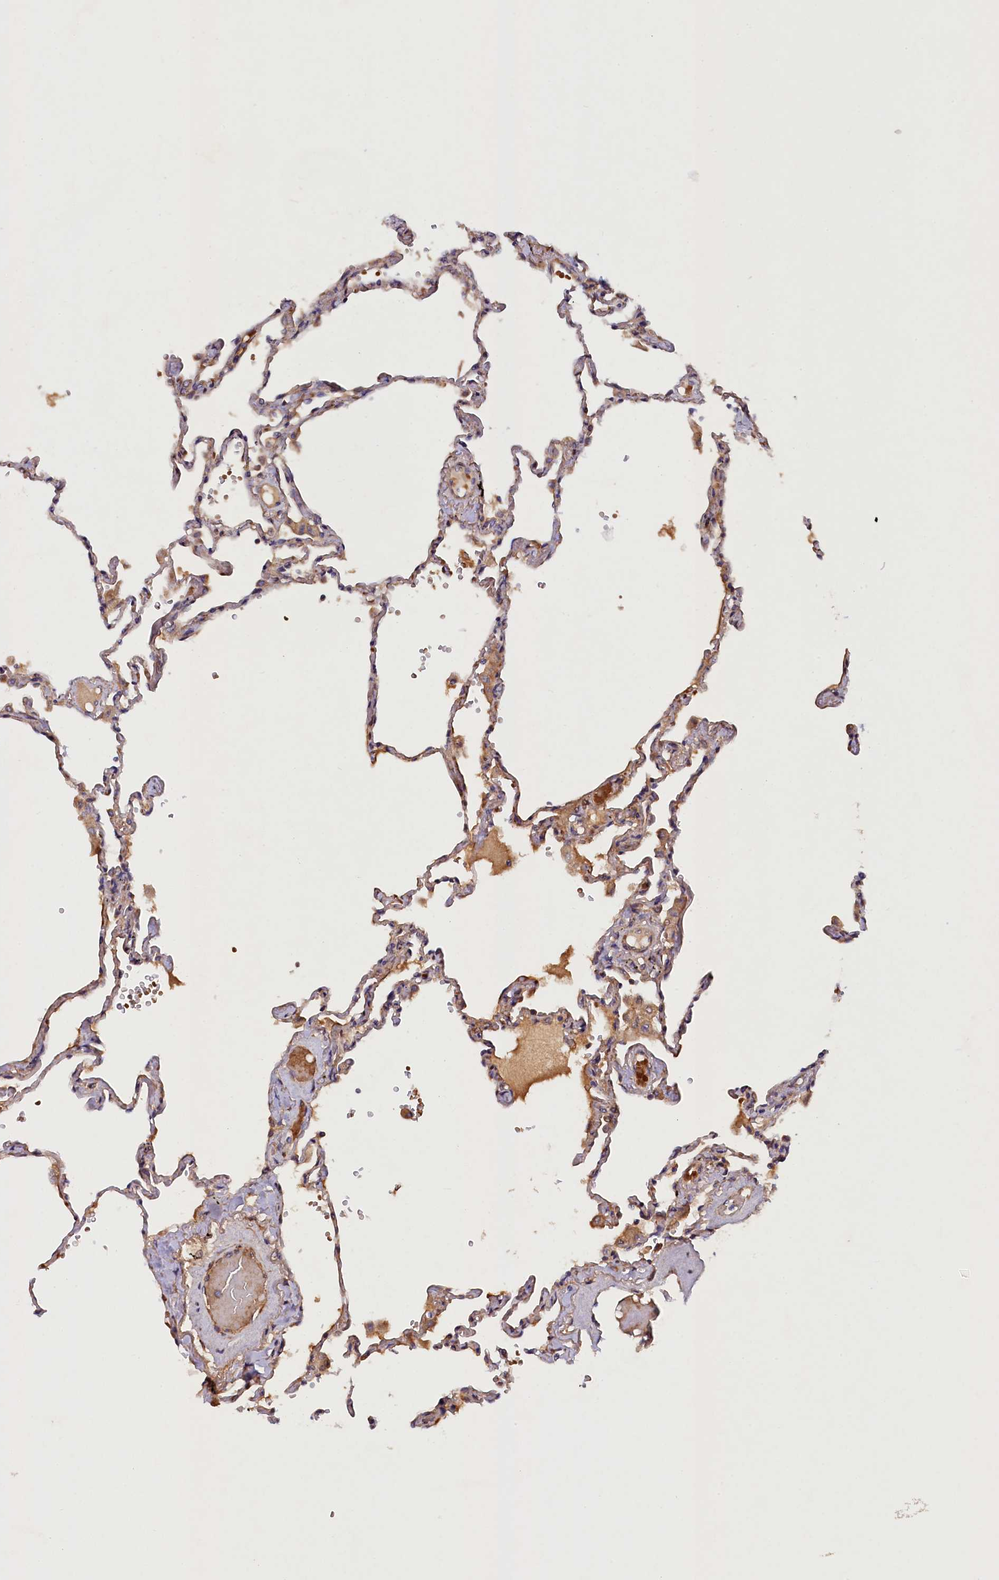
{"staining": {"intensity": "weak", "quantity": ">75%", "location": "cytoplasmic/membranous"}, "tissue": "lung", "cell_type": "Alveolar cells", "image_type": "normal", "snomed": [{"axis": "morphology", "description": "Normal tissue, NOS"}, {"axis": "topography", "description": "Lung"}], "caption": "Immunohistochemistry (IHC) of unremarkable lung displays low levels of weak cytoplasmic/membranous staining in about >75% of alveolar cells.", "gene": "ARRDC4", "patient": {"sex": "female", "age": 67}}